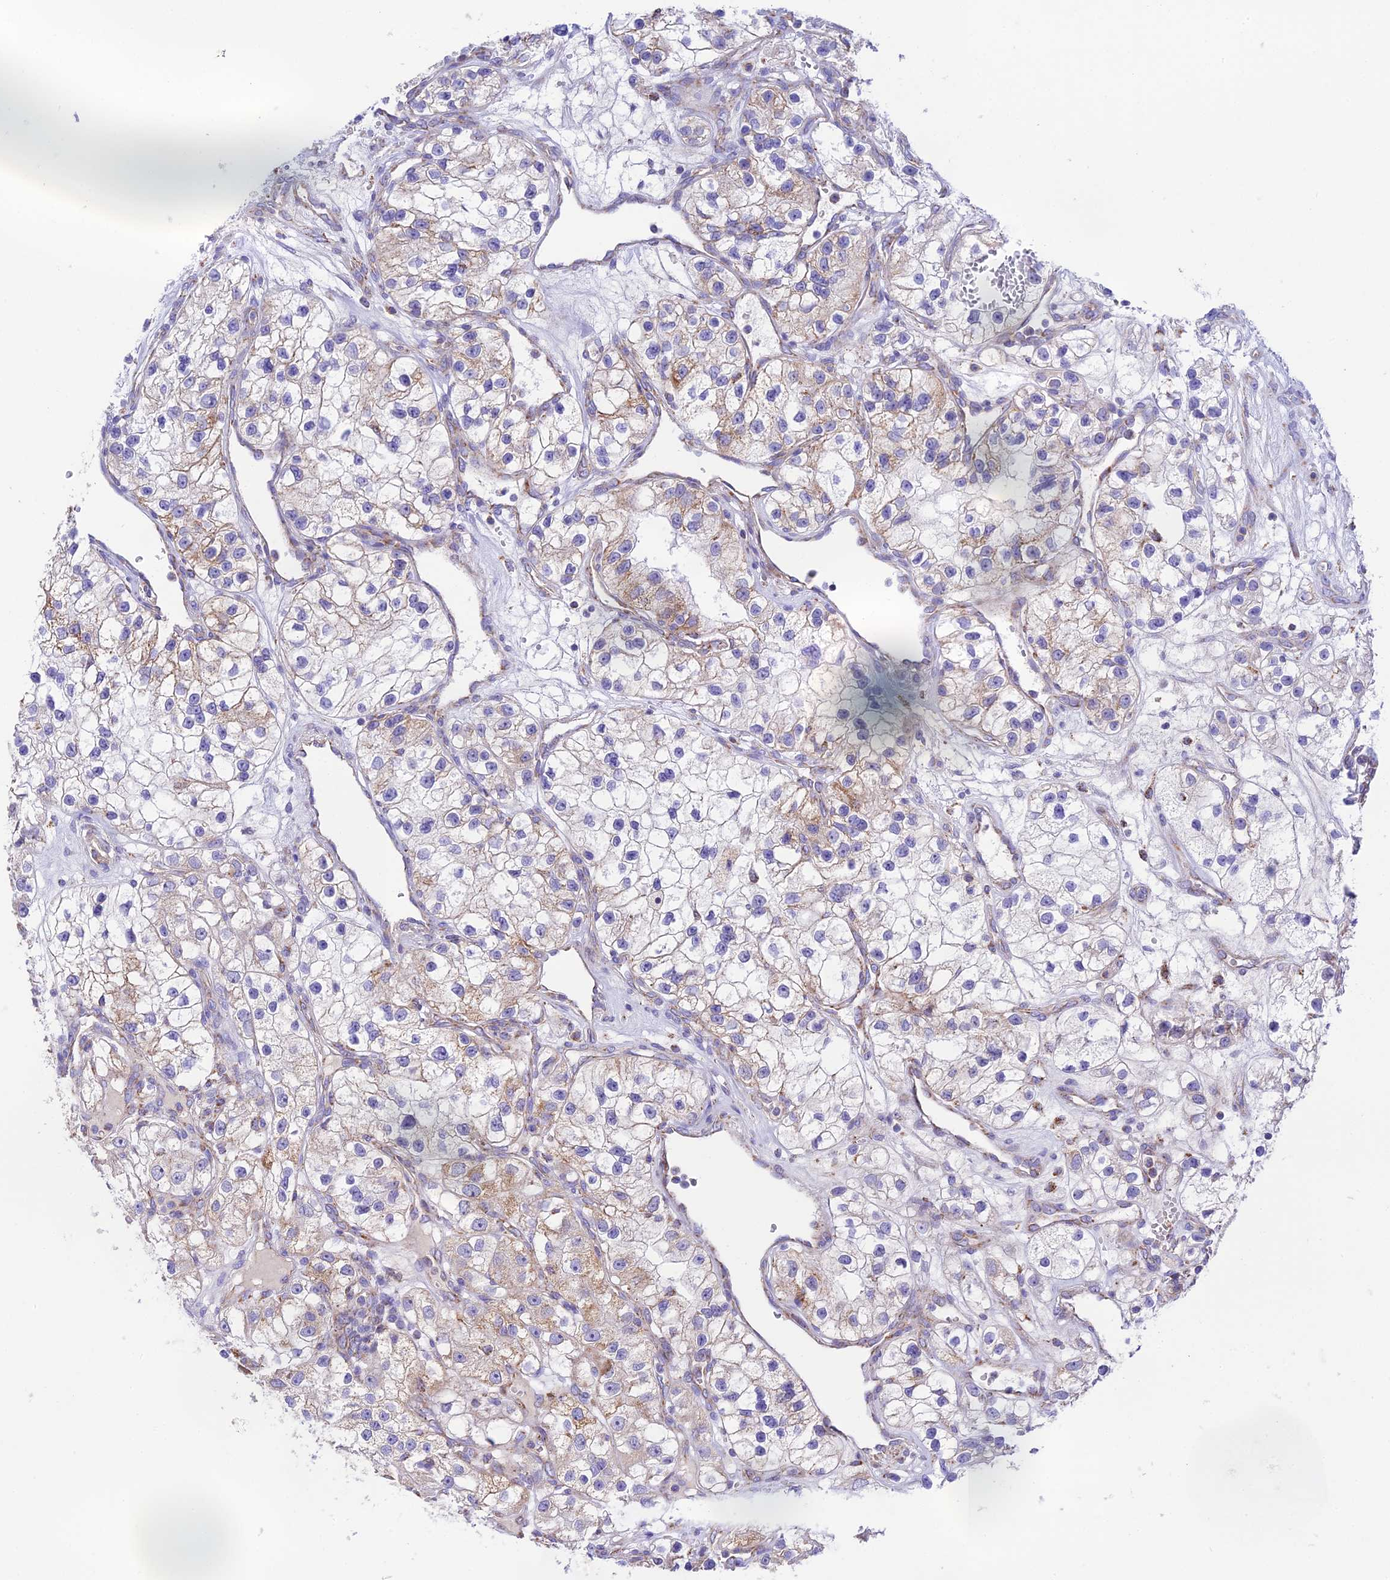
{"staining": {"intensity": "moderate", "quantity": "<25%", "location": "cytoplasmic/membranous"}, "tissue": "renal cancer", "cell_type": "Tumor cells", "image_type": "cancer", "snomed": [{"axis": "morphology", "description": "Adenocarcinoma, NOS"}, {"axis": "topography", "description": "Kidney"}], "caption": "This histopathology image demonstrates immunohistochemistry staining of renal cancer (adenocarcinoma), with low moderate cytoplasmic/membranous expression in approximately <25% of tumor cells.", "gene": "HSDL2", "patient": {"sex": "female", "age": 57}}